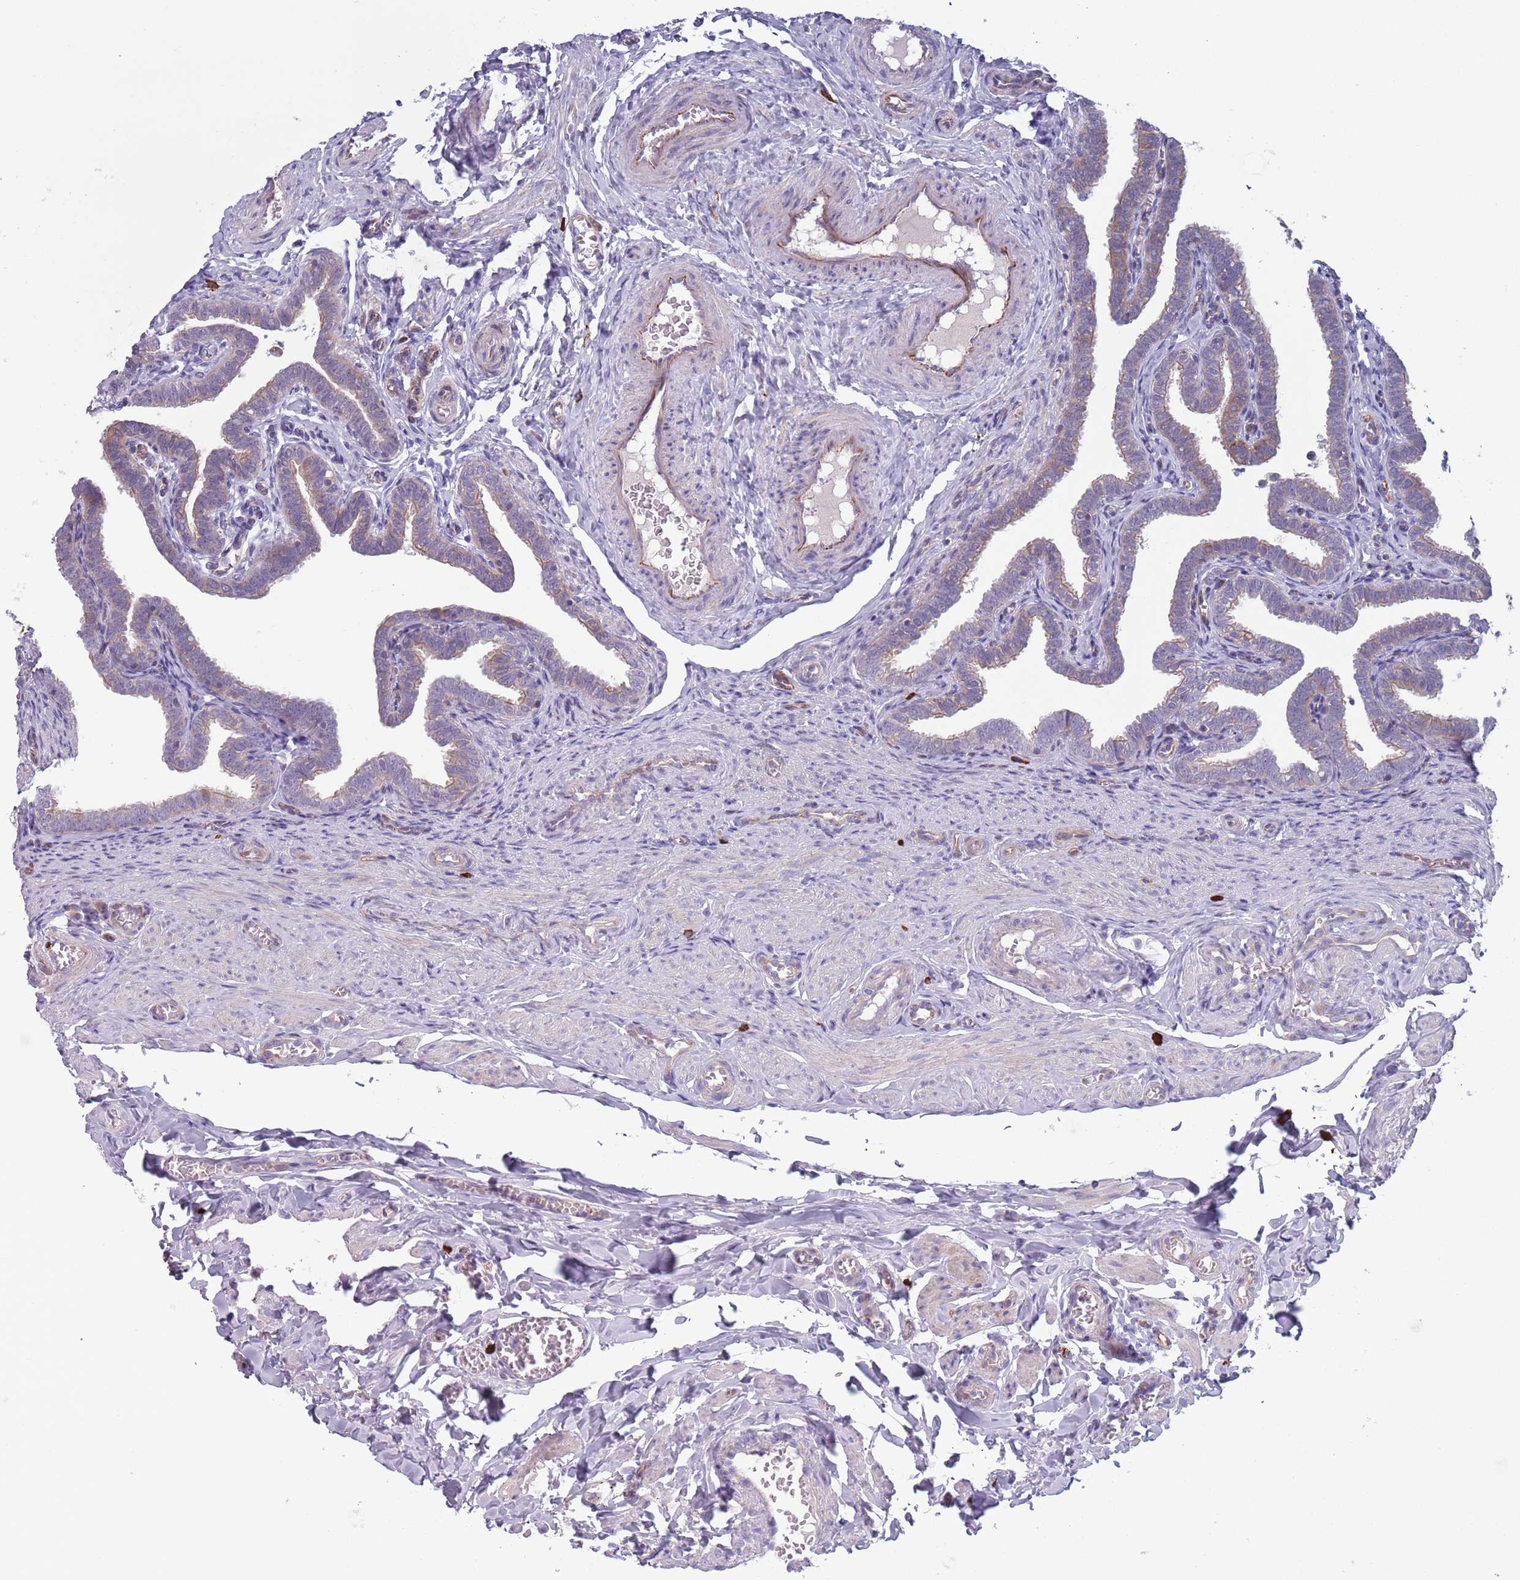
{"staining": {"intensity": "moderate", "quantity": "<25%", "location": "cytoplasmic/membranous"}, "tissue": "fallopian tube", "cell_type": "Glandular cells", "image_type": "normal", "snomed": [{"axis": "morphology", "description": "Normal tissue, NOS"}, {"axis": "topography", "description": "Fallopian tube"}], "caption": "IHC of normal fallopian tube shows low levels of moderate cytoplasmic/membranous staining in approximately <25% of glandular cells.", "gene": "TYW1B", "patient": {"sex": "female", "age": 36}}